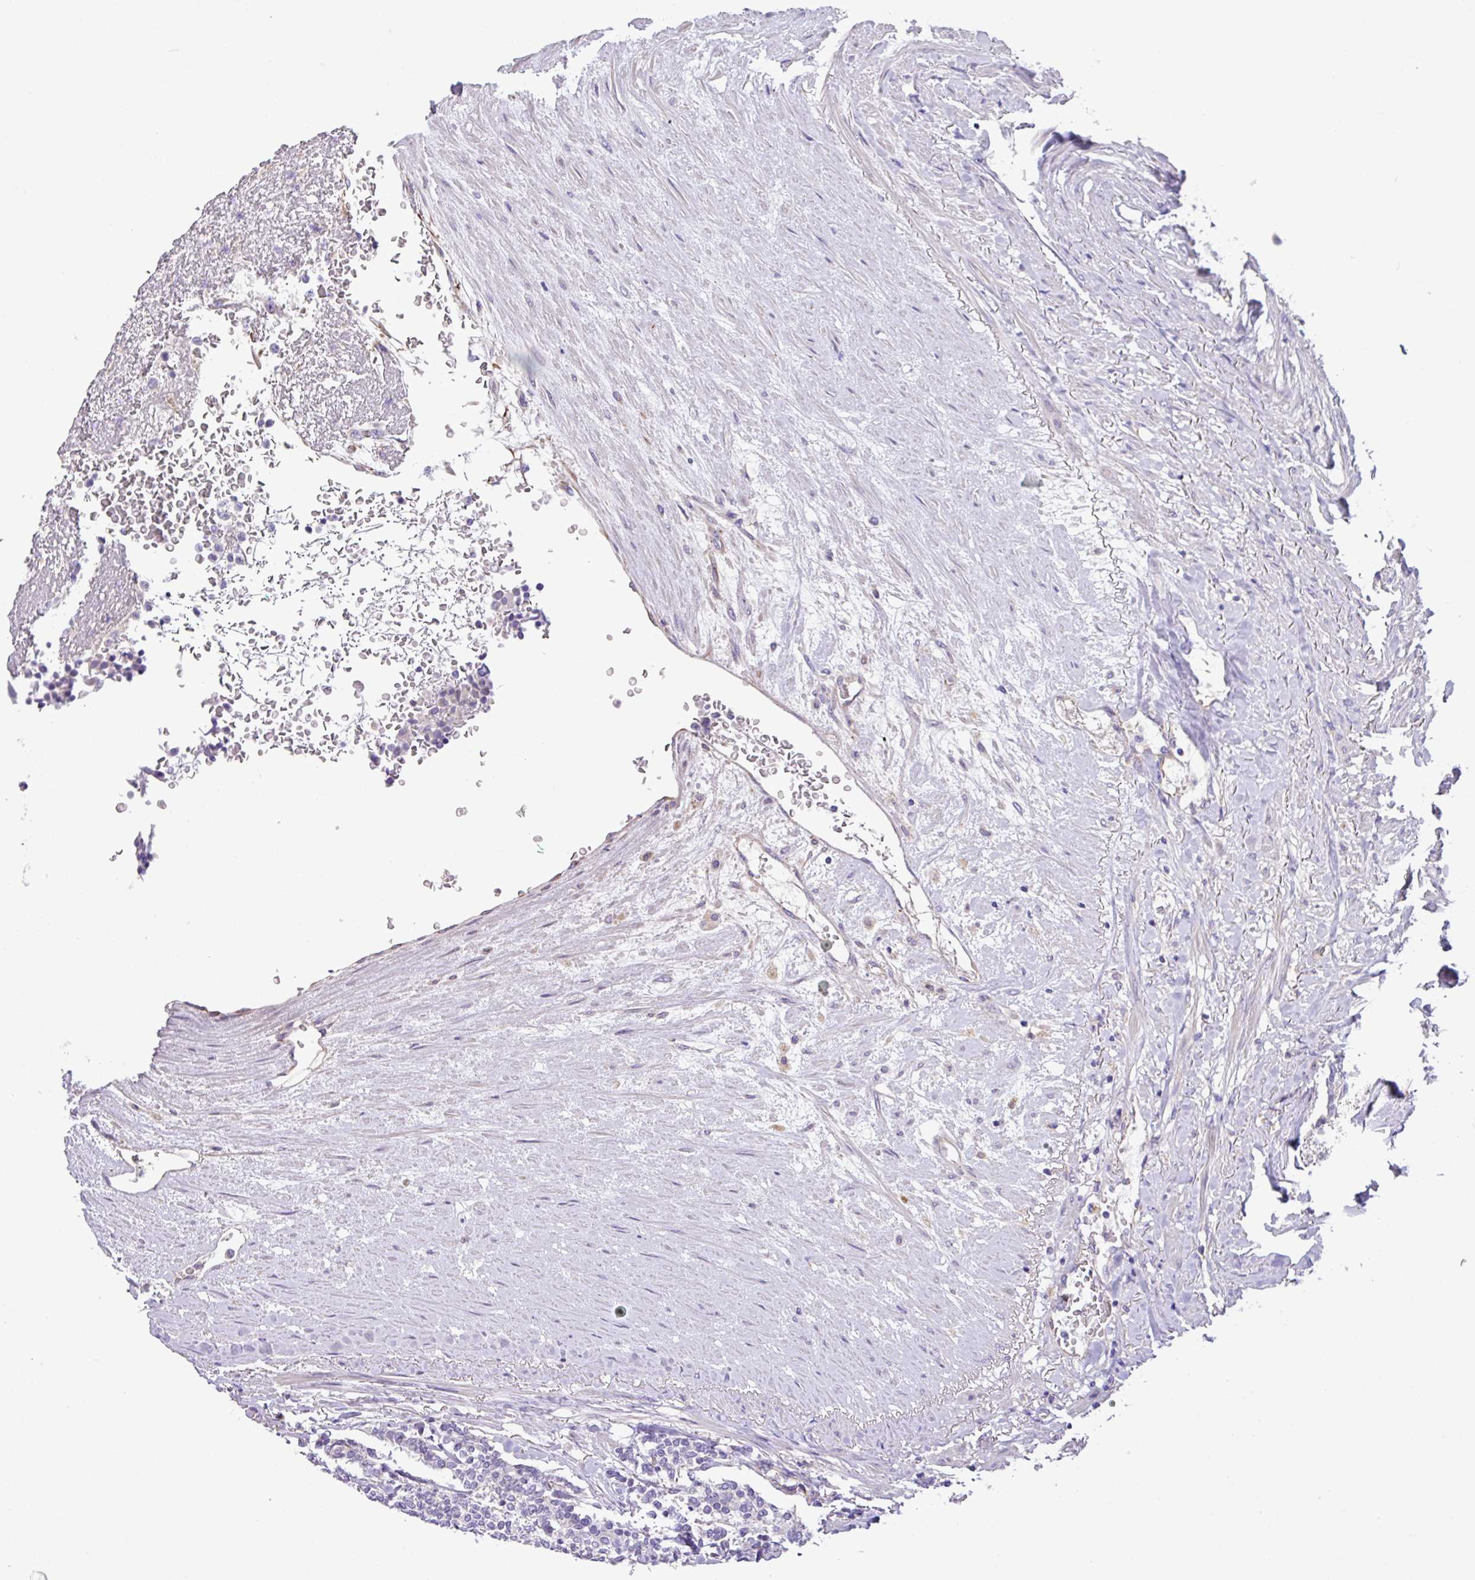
{"staining": {"intensity": "negative", "quantity": "none", "location": "none"}, "tissue": "carcinoid", "cell_type": "Tumor cells", "image_type": "cancer", "snomed": [{"axis": "morphology", "description": "Carcinoid, malignant, NOS"}, {"axis": "topography", "description": "Pancreas"}], "caption": "The IHC photomicrograph has no significant staining in tumor cells of carcinoid tissue. (Immunohistochemistry (ihc), brightfield microscopy, high magnification).", "gene": "MRM2", "patient": {"sex": "female", "age": 54}}